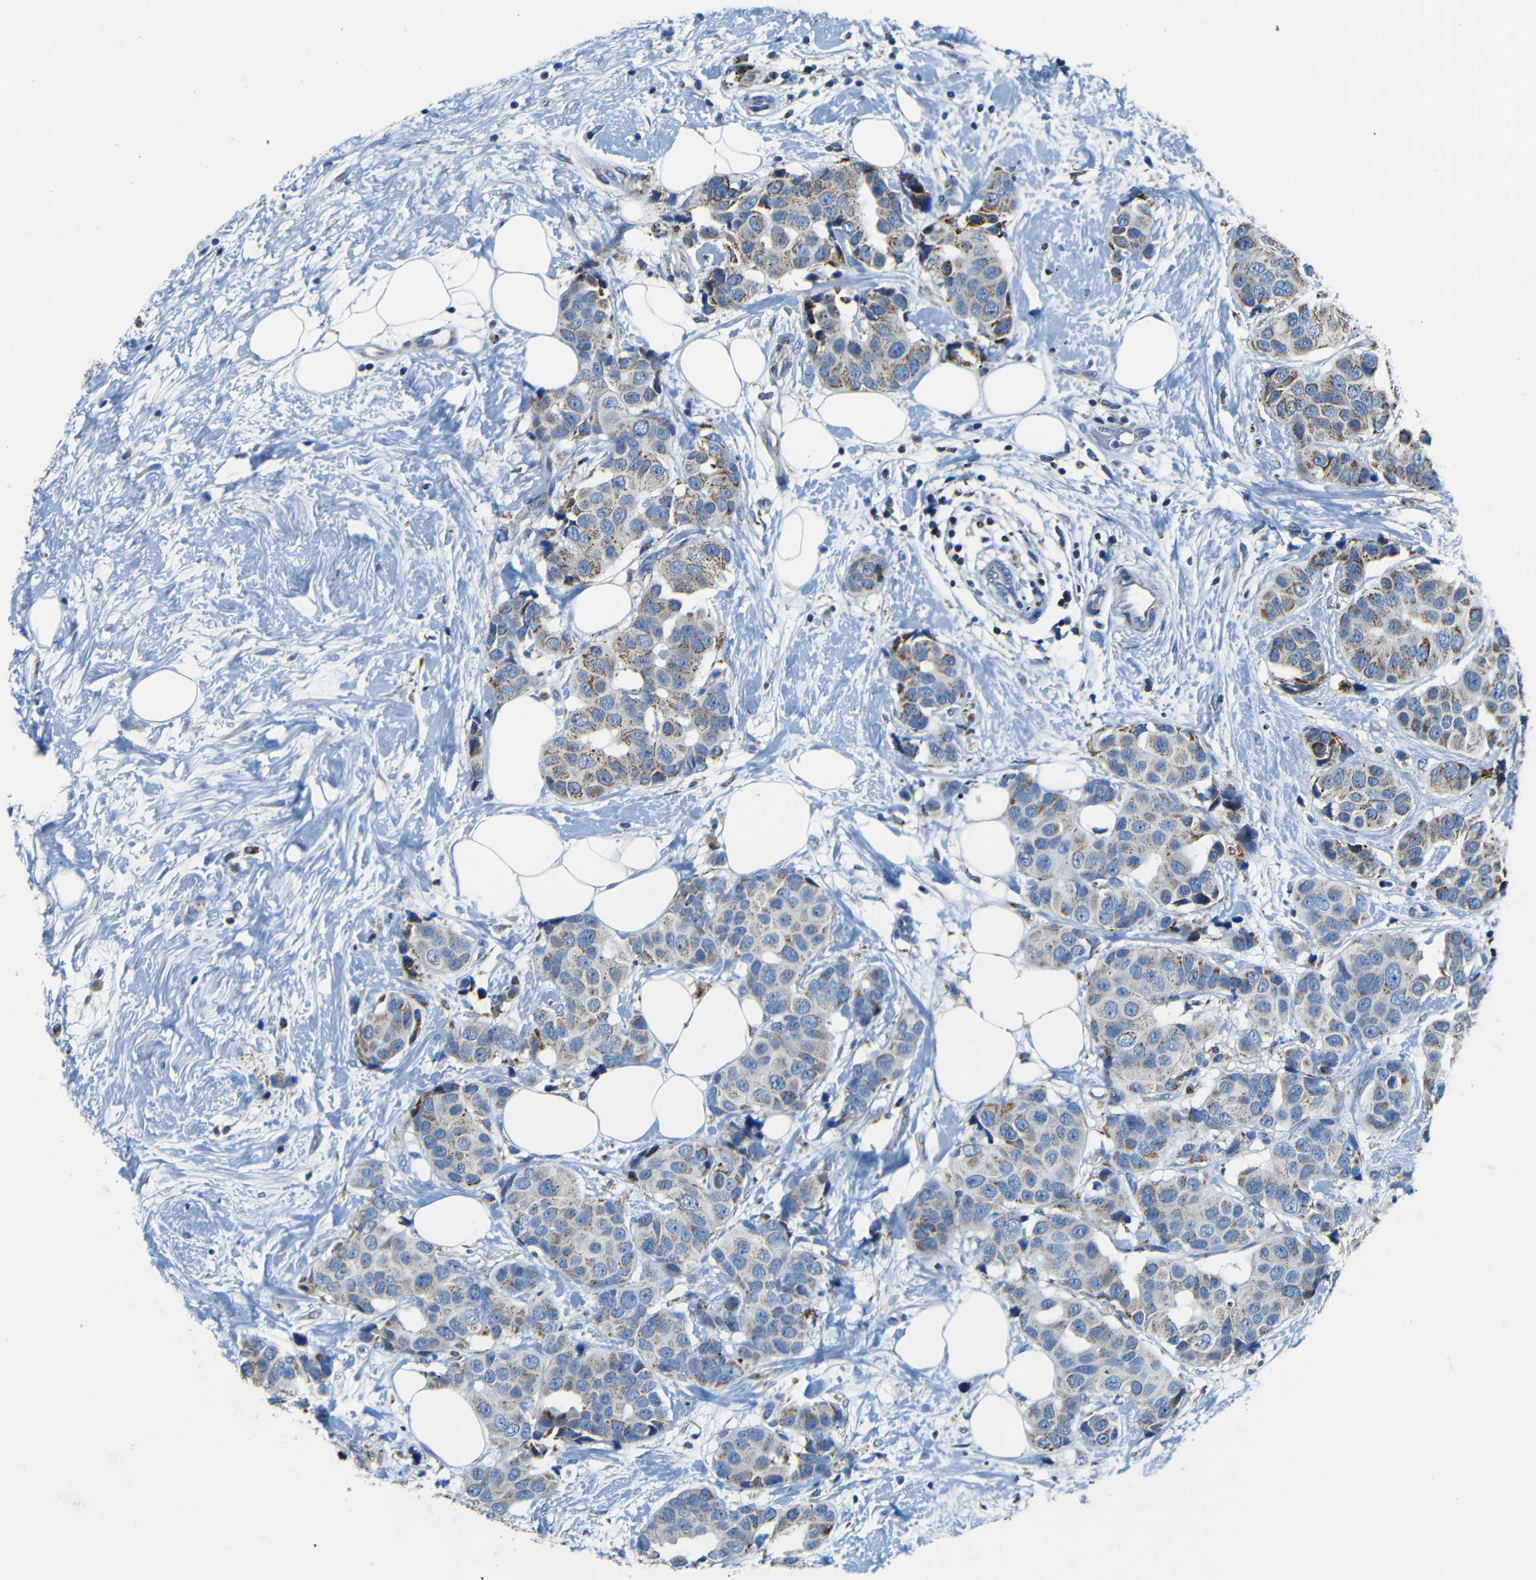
{"staining": {"intensity": "moderate", "quantity": "25%-75%", "location": "cytoplasmic/membranous"}, "tissue": "breast cancer", "cell_type": "Tumor cells", "image_type": "cancer", "snomed": [{"axis": "morphology", "description": "Normal tissue, NOS"}, {"axis": "morphology", "description": "Duct carcinoma"}, {"axis": "topography", "description": "Breast"}], "caption": "A brown stain highlights moderate cytoplasmic/membranous staining of a protein in human breast intraductal carcinoma tumor cells.", "gene": "WSCD2", "patient": {"sex": "female", "age": 39}}